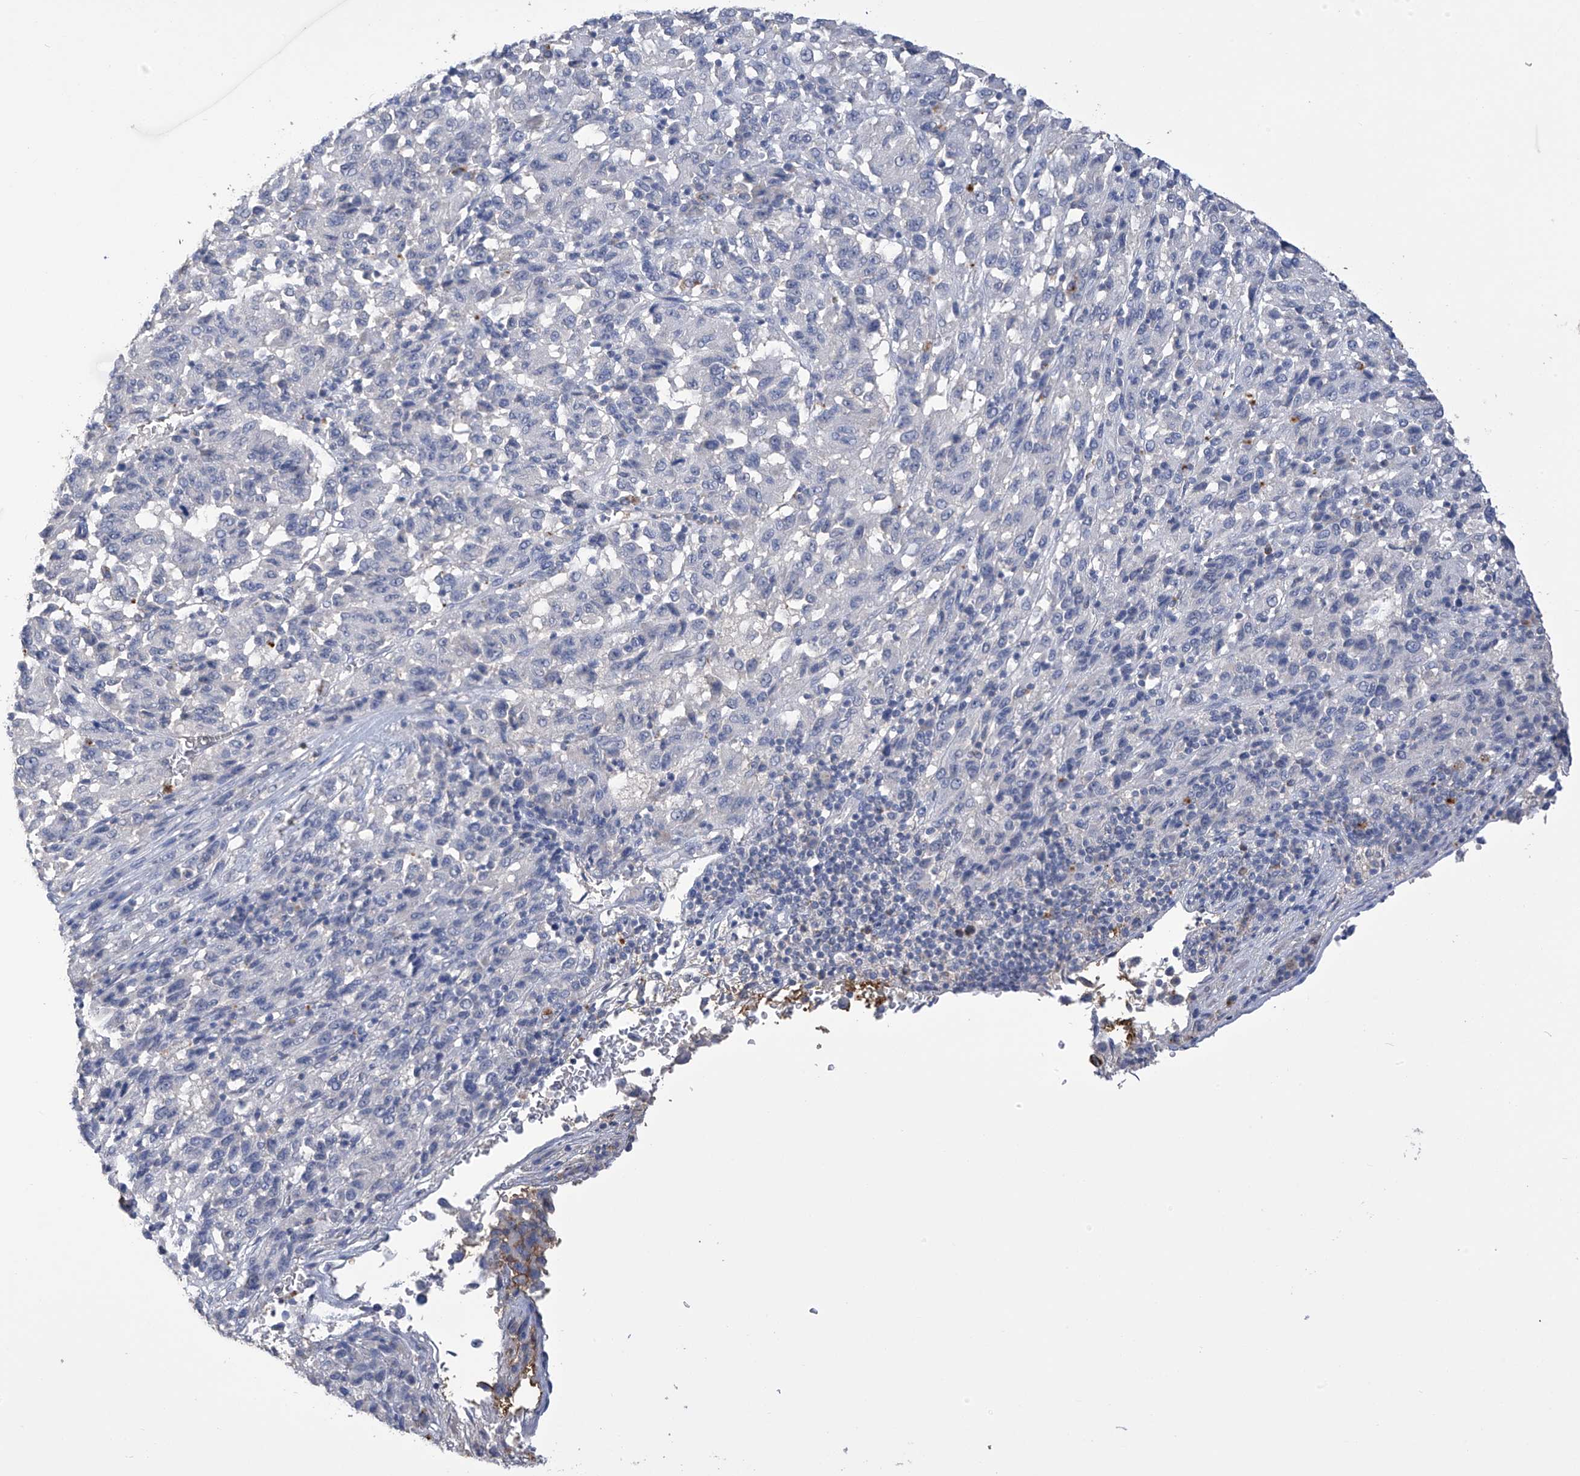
{"staining": {"intensity": "negative", "quantity": "none", "location": "none"}, "tissue": "melanoma", "cell_type": "Tumor cells", "image_type": "cancer", "snomed": [{"axis": "morphology", "description": "Malignant melanoma, Metastatic site"}, {"axis": "topography", "description": "Lung"}], "caption": "Malignant melanoma (metastatic site) stained for a protein using immunohistochemistry (IHC) shows no staining tumor cells.", "gene": "OGT", "patient": {"sex": "male", "age": 64}}